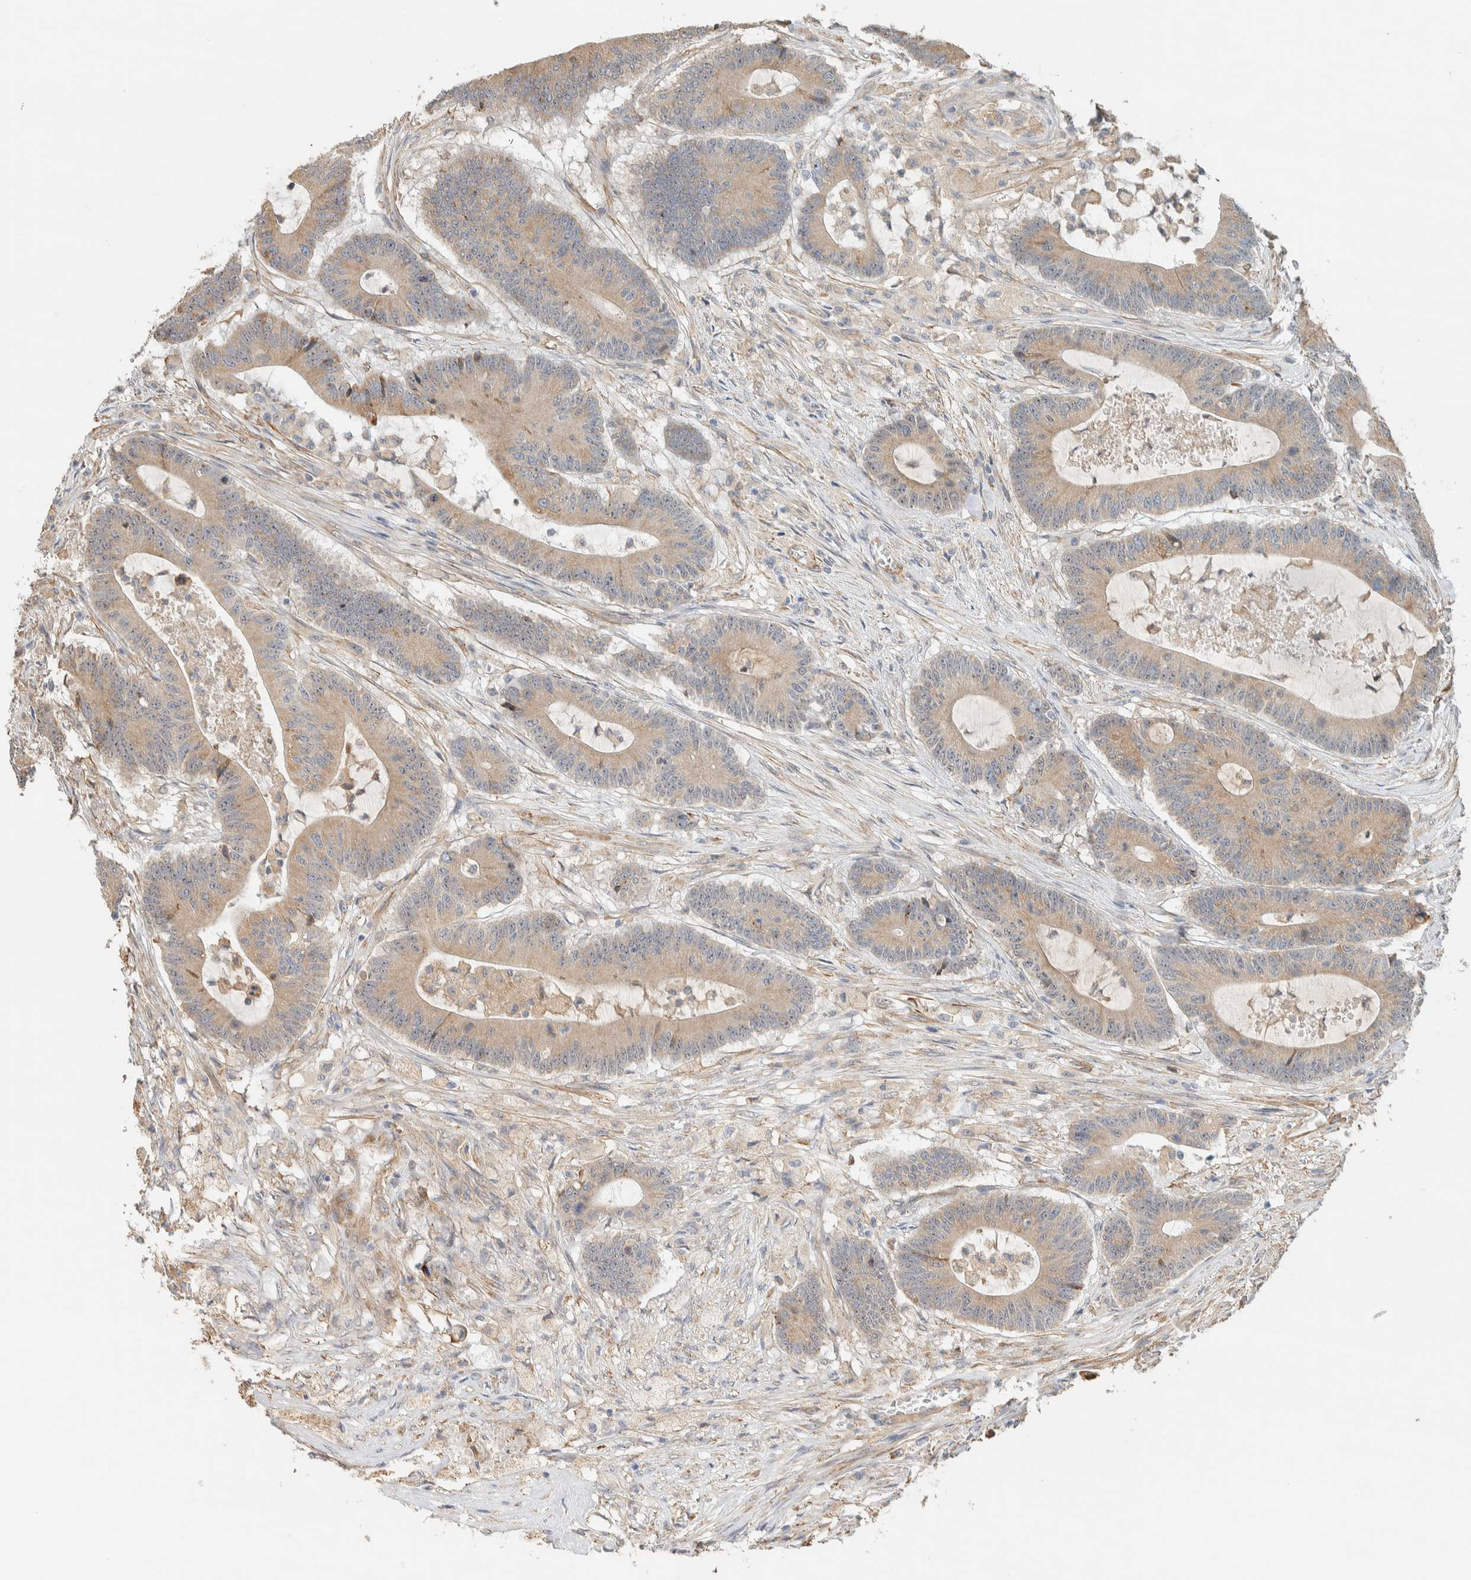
{"staining": {"intensity": "weak", "quantity": ">75%", "location": "cytoplasmic/membranous"}, "tissue": "colorectal cancer", "cell_type": "Tumor cells", "image_type": "cancer", "snomed": [{"axis": "morphology", "description": "Adenocarcinoma, NOS"}, {"axis": "topography", "description": "Colon"}], "caption": "Human adenocarcinoma (colorectal) stained for a protein (brown) exhibits weak cytoplasmic/membranous positive positivity in approximately >75% of tumor cells.", "gene": "KLHL40", "patient": {"sex": "female", "age": 84}}